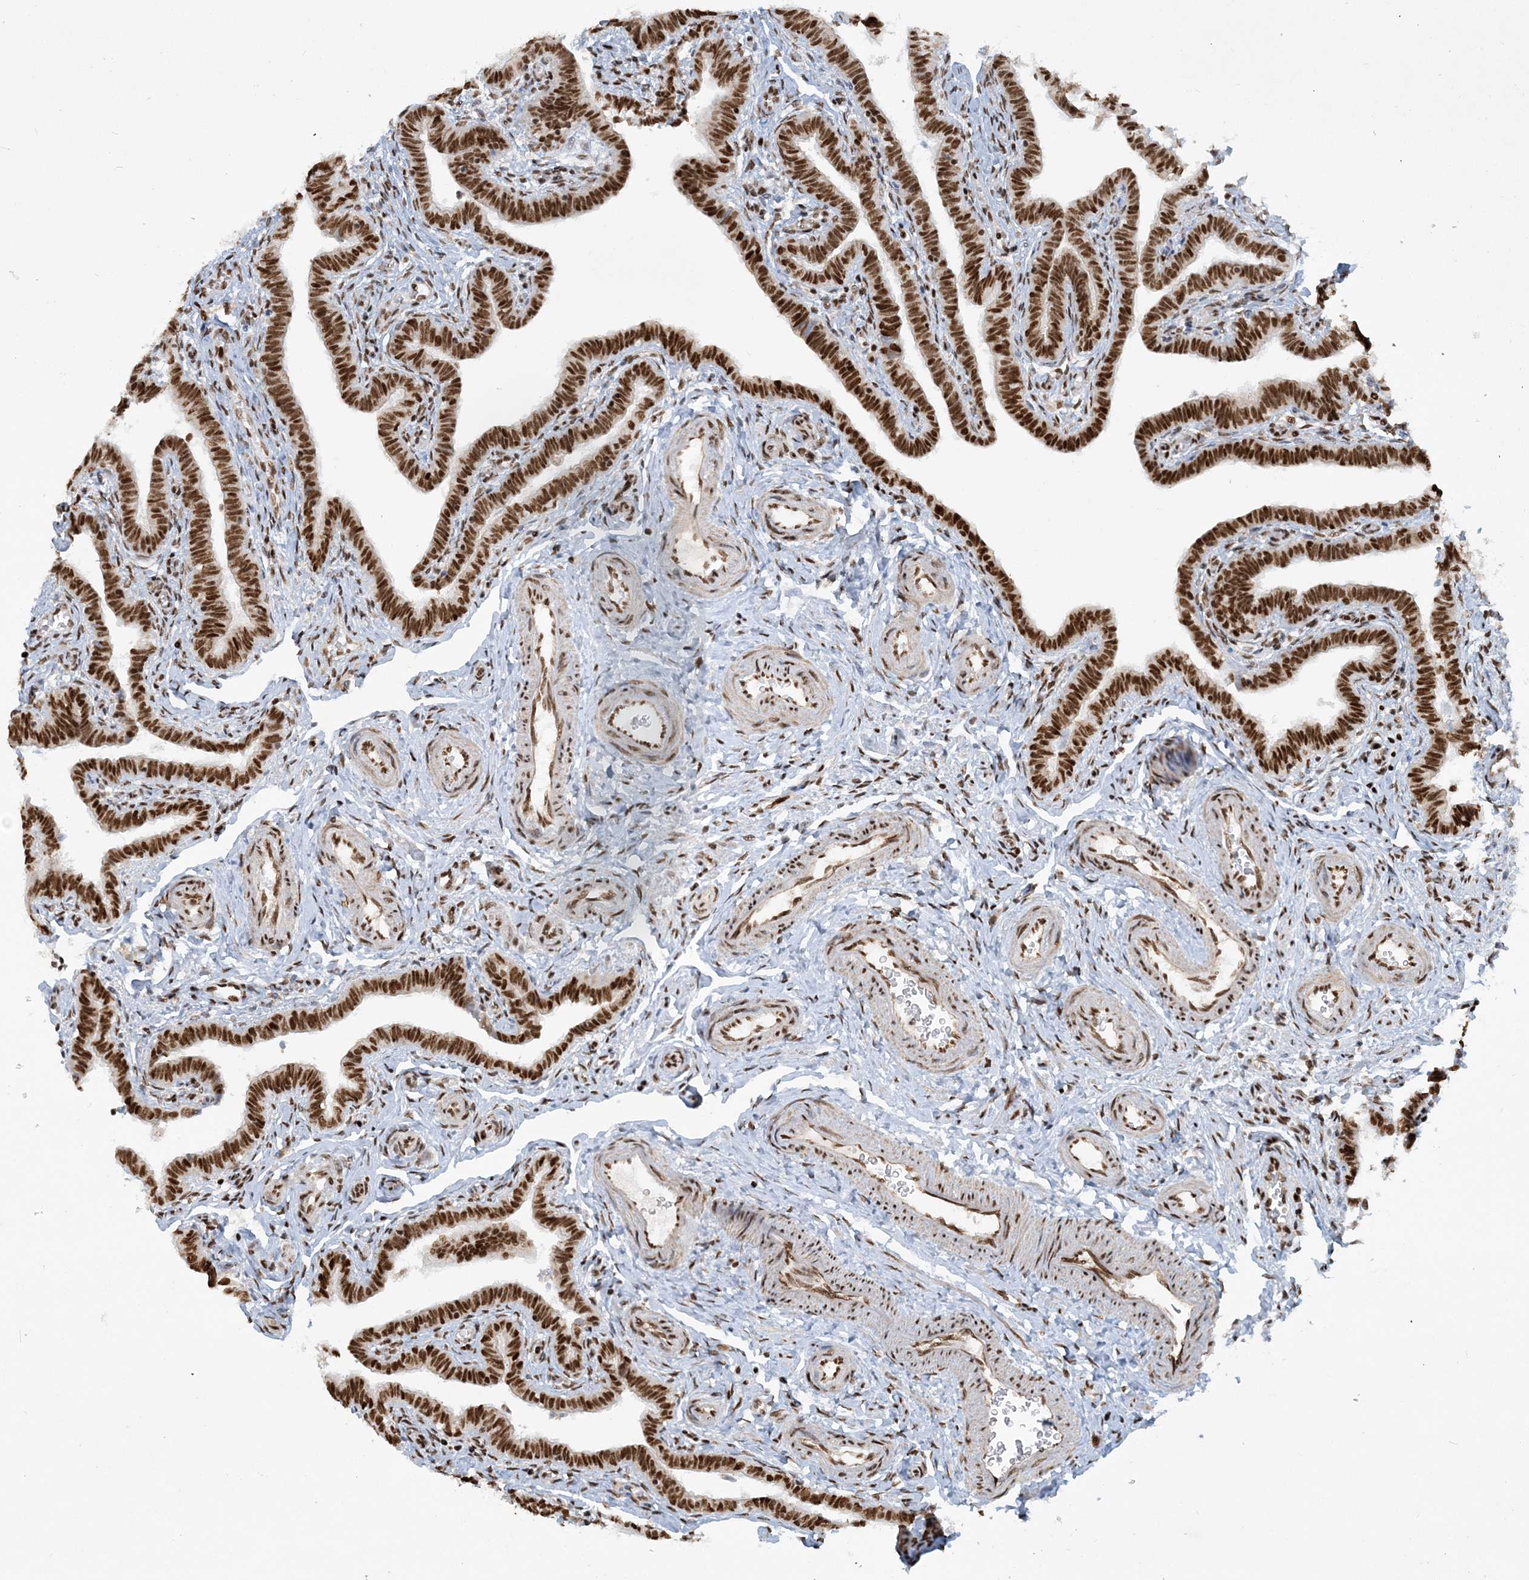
{"staining": {"intensity": "strong", "quantity": ">75%", "location": "nuclear"}, "tissue": "fallopian tube", "cell_type": "Glandular cells", "image_type": "normal", "snomed": [{"axis": "morphology", "description": "Normal tissue, NOS"}, {"axis": "topography", "description": "Fallopian tube"}], "caption": "A photomicrograph of human fallopian tube stained for a protein shows strong nuclear brown staining in glandular cells. The protein of interest is stained brown, and the nuclei are stained in blue (DAB (3,3'-diaminobenzidine) IHC with brightfield microscopy, high magnification).", "gene": "DELE1", "patient": {"sex": "female", "age": 36}}